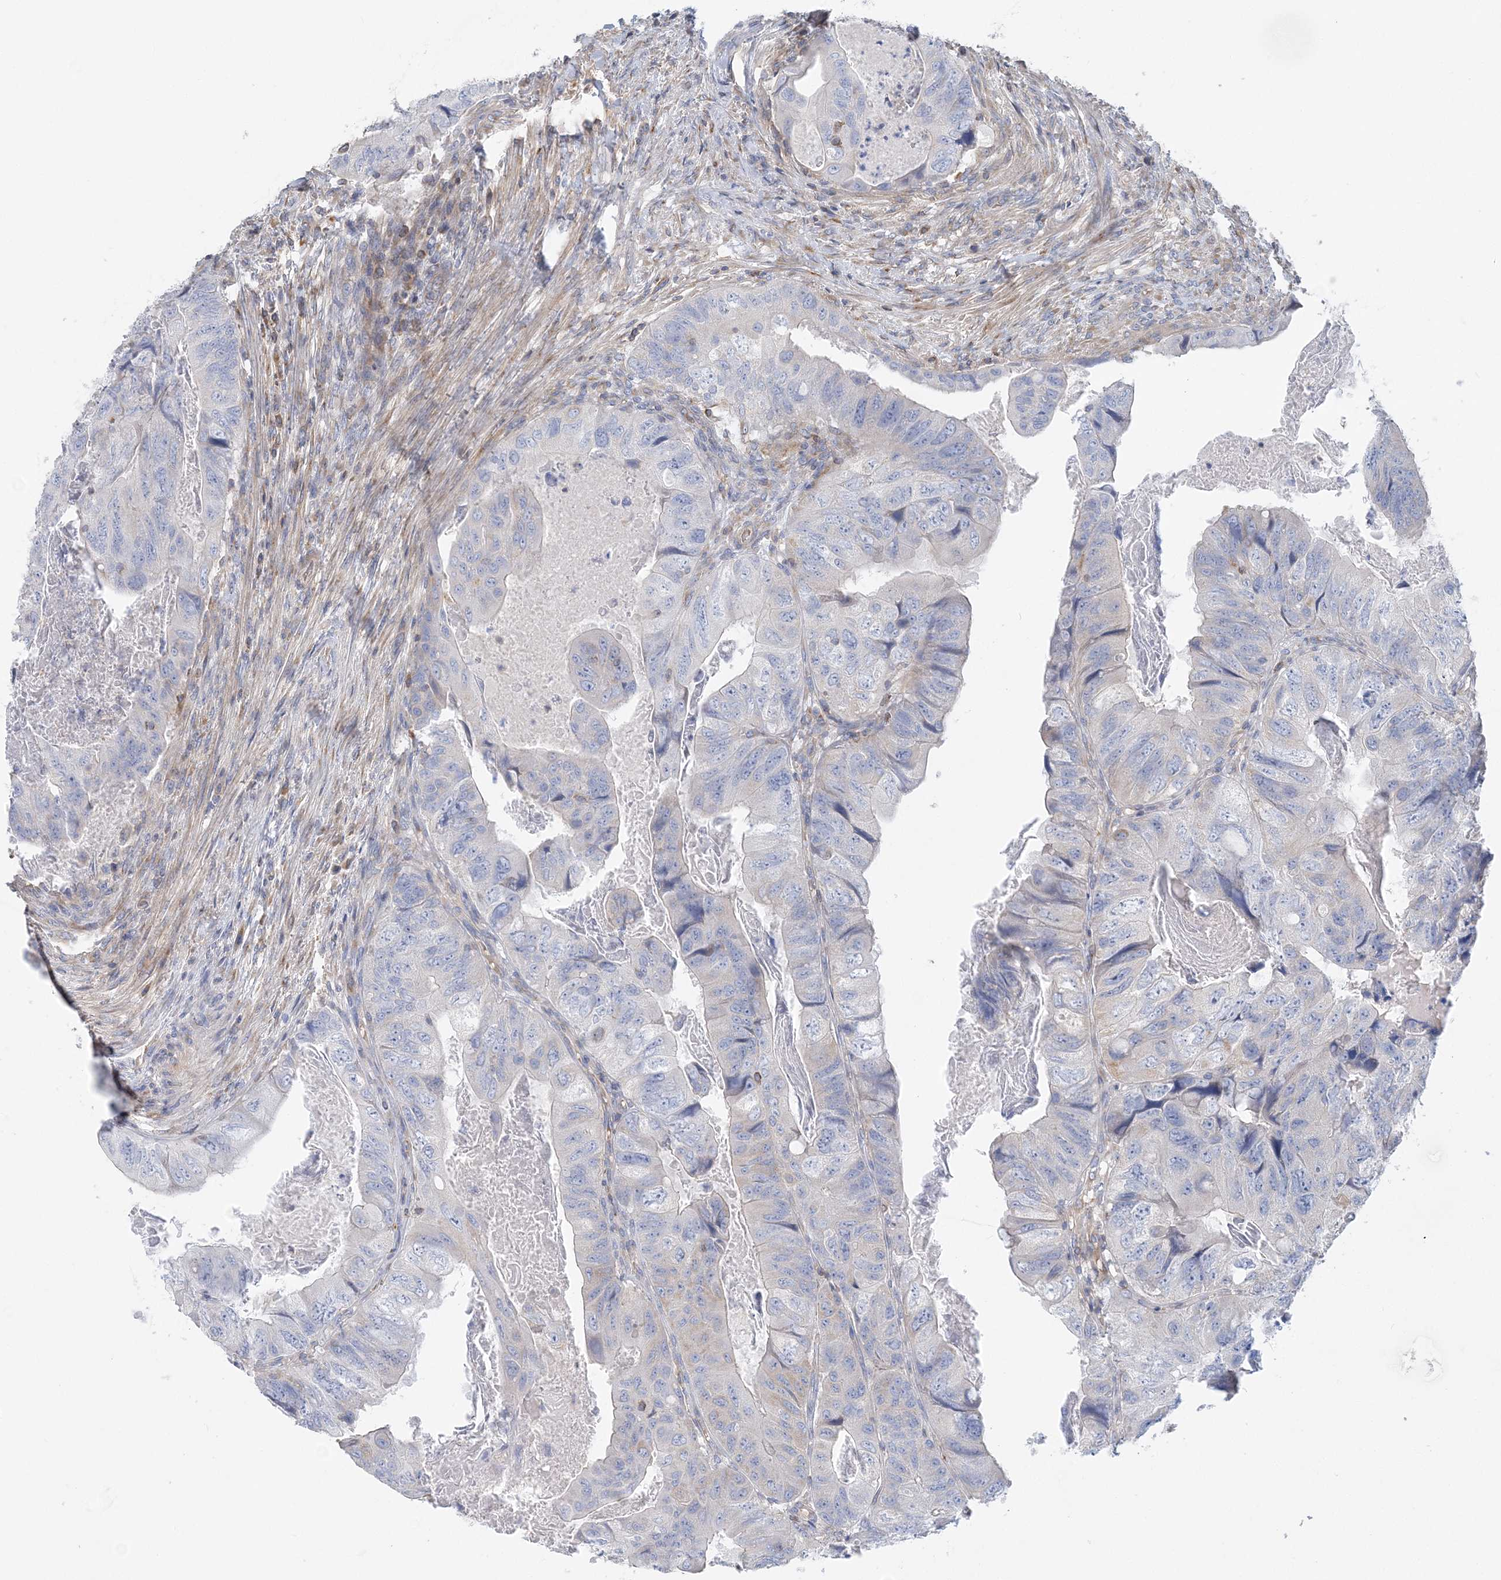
{"staining": {"intensity": "negative", "quantity": "none", "location": "none"}, "tissue": "colorectal cancer", "cell_type": "Tumor cells", "image_type": "cancer", "snomed": [{"axis": "morphology", "description": "Adenocarcinoma, NOS"}, {"axis": "topography", "description": "Rectum"}], "caption": "A micrograph of human colorectal adenocarcinoma is negative for staining in tumor cells.", "gene": "FAM114A2", "patient": {"sex": "male", "age": 63}}